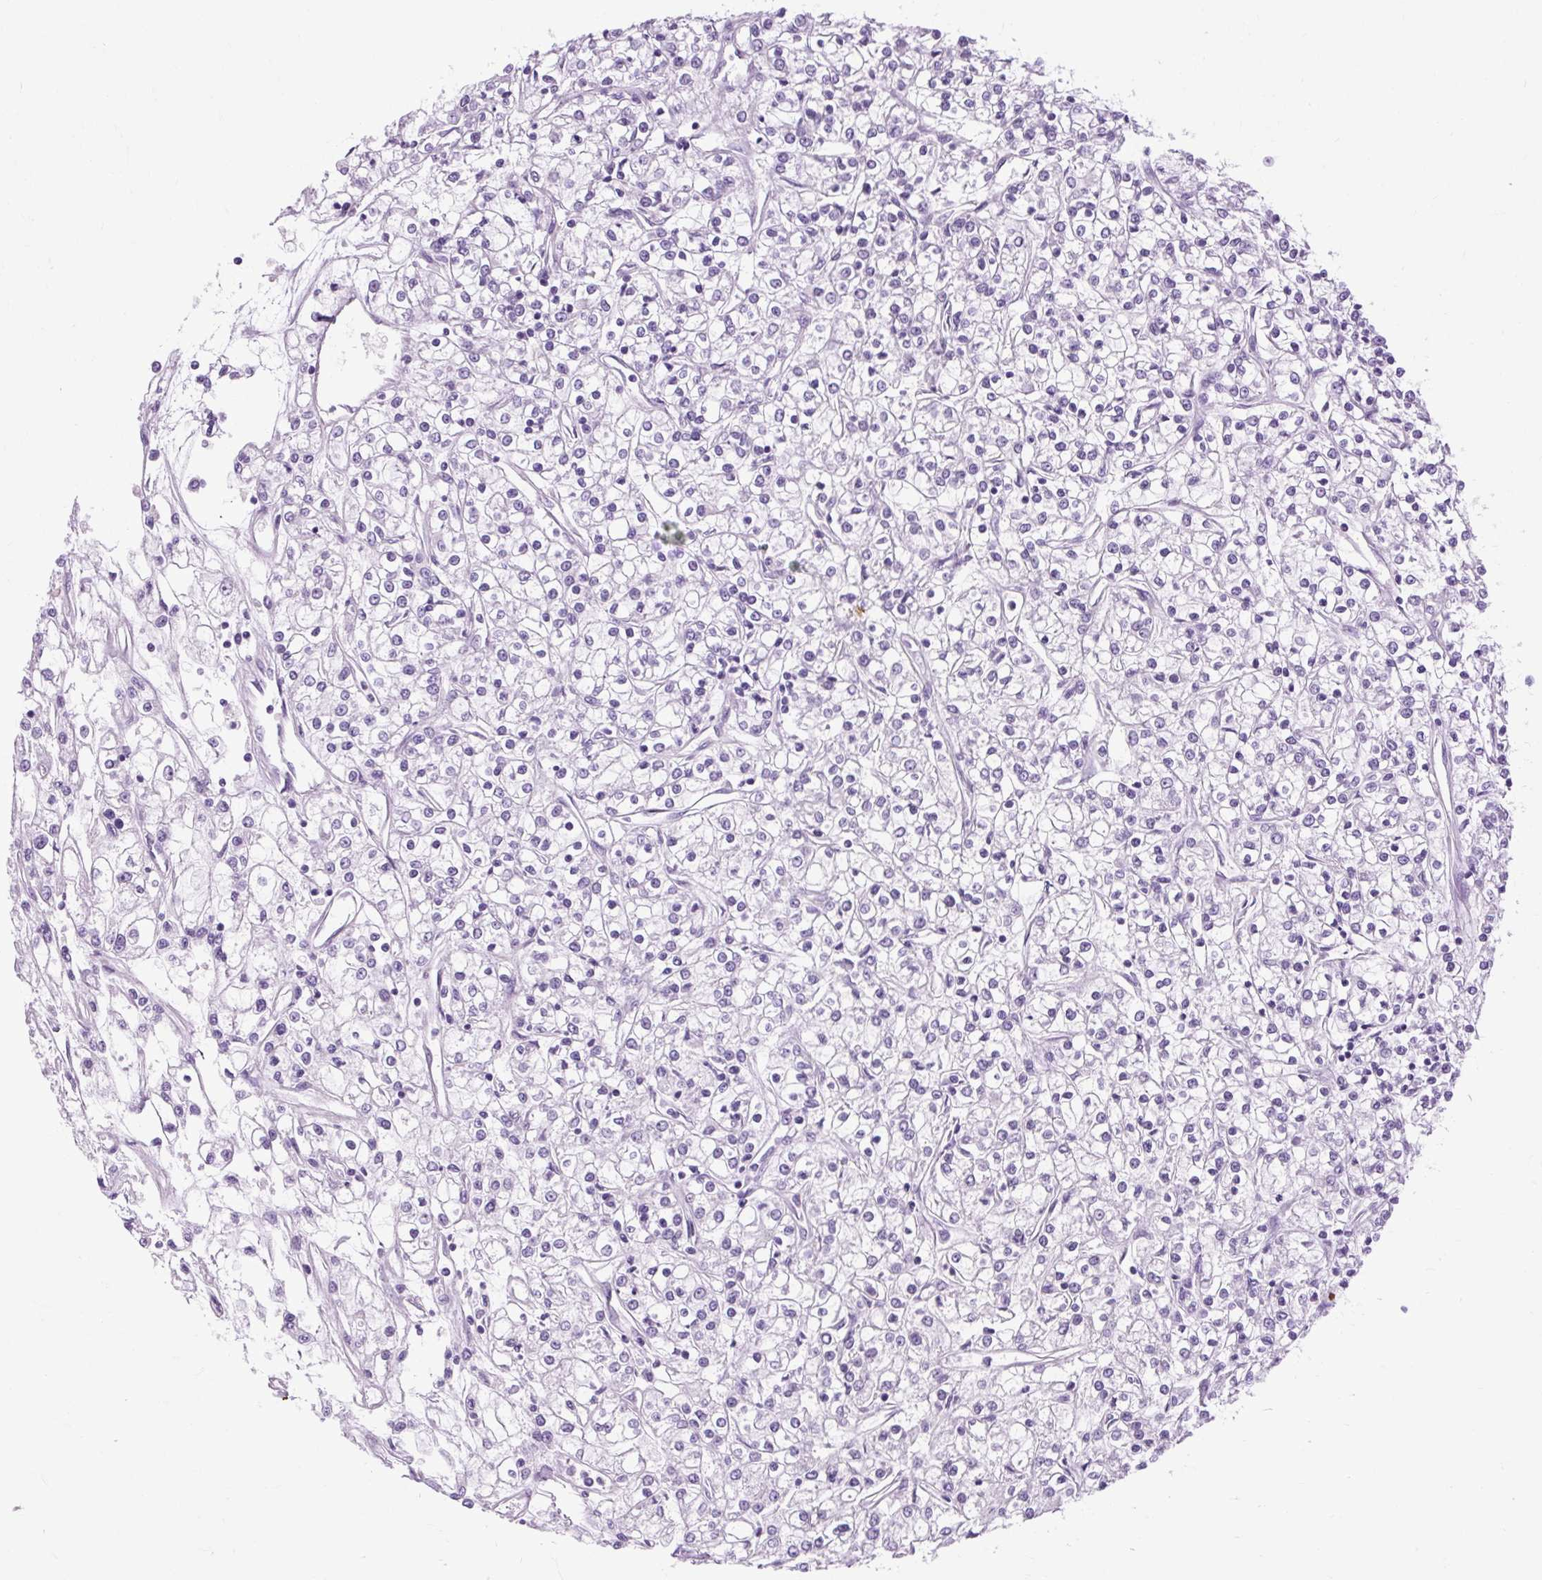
{"staining": {"intensity": "negative", "quantity": "none", "location": "none"}, "tissue": "renal cancer", "cell_type": "Tumor cells", "image_type": "cancer", "snomed": [{"axis": "morphology", "description": "Adenocarcinoma, NOS"}, {"axis": "topography", "description": "Kidney"}], "caption": "Renal adenocarcinoma was stained to show a protein in brown. There is no significant positivity in tumor cells.", "gene": "OOEP", "patient": {"sex": "female", "age": 59}}